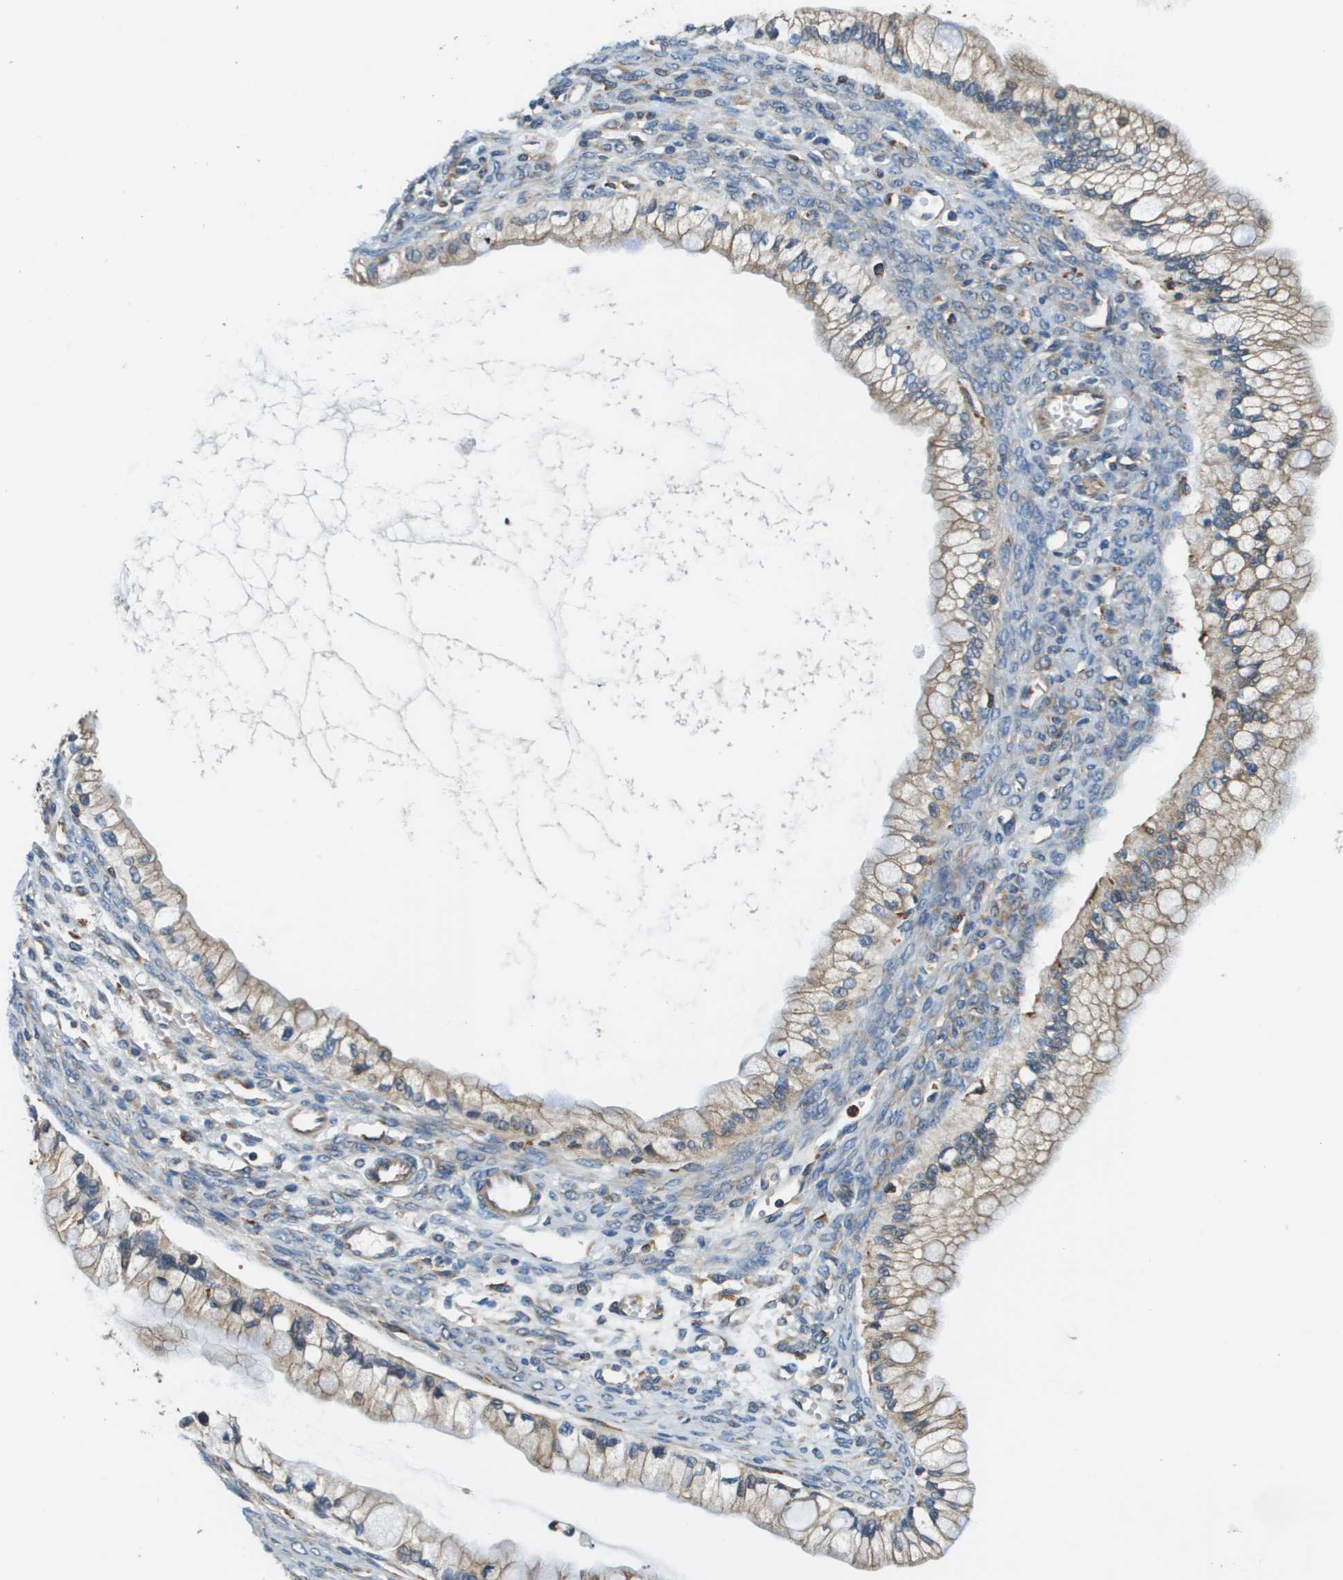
{"staining": {"intensity": "weak", "quantity": "25%-75%", "location": "cytoplasmic/membranous"}, "tissue": "ovarian cancer", "cell_type": "Tumor cells", "image_type": "cancer", "snomed": [{"axis": "morphology", "description": "Cystadenocarcinoma, mucinous, NOS"}, {"axis": "topography", "description": "Ovary"}], "caption": "Human ovarian cancer stained with a brown dye shows weak cytoplasmic/membranous positive expression in approximately 25%-75% of tumor cells.", "gene": "CNPY3", "patient": {"sex": "female", "age": 57}}